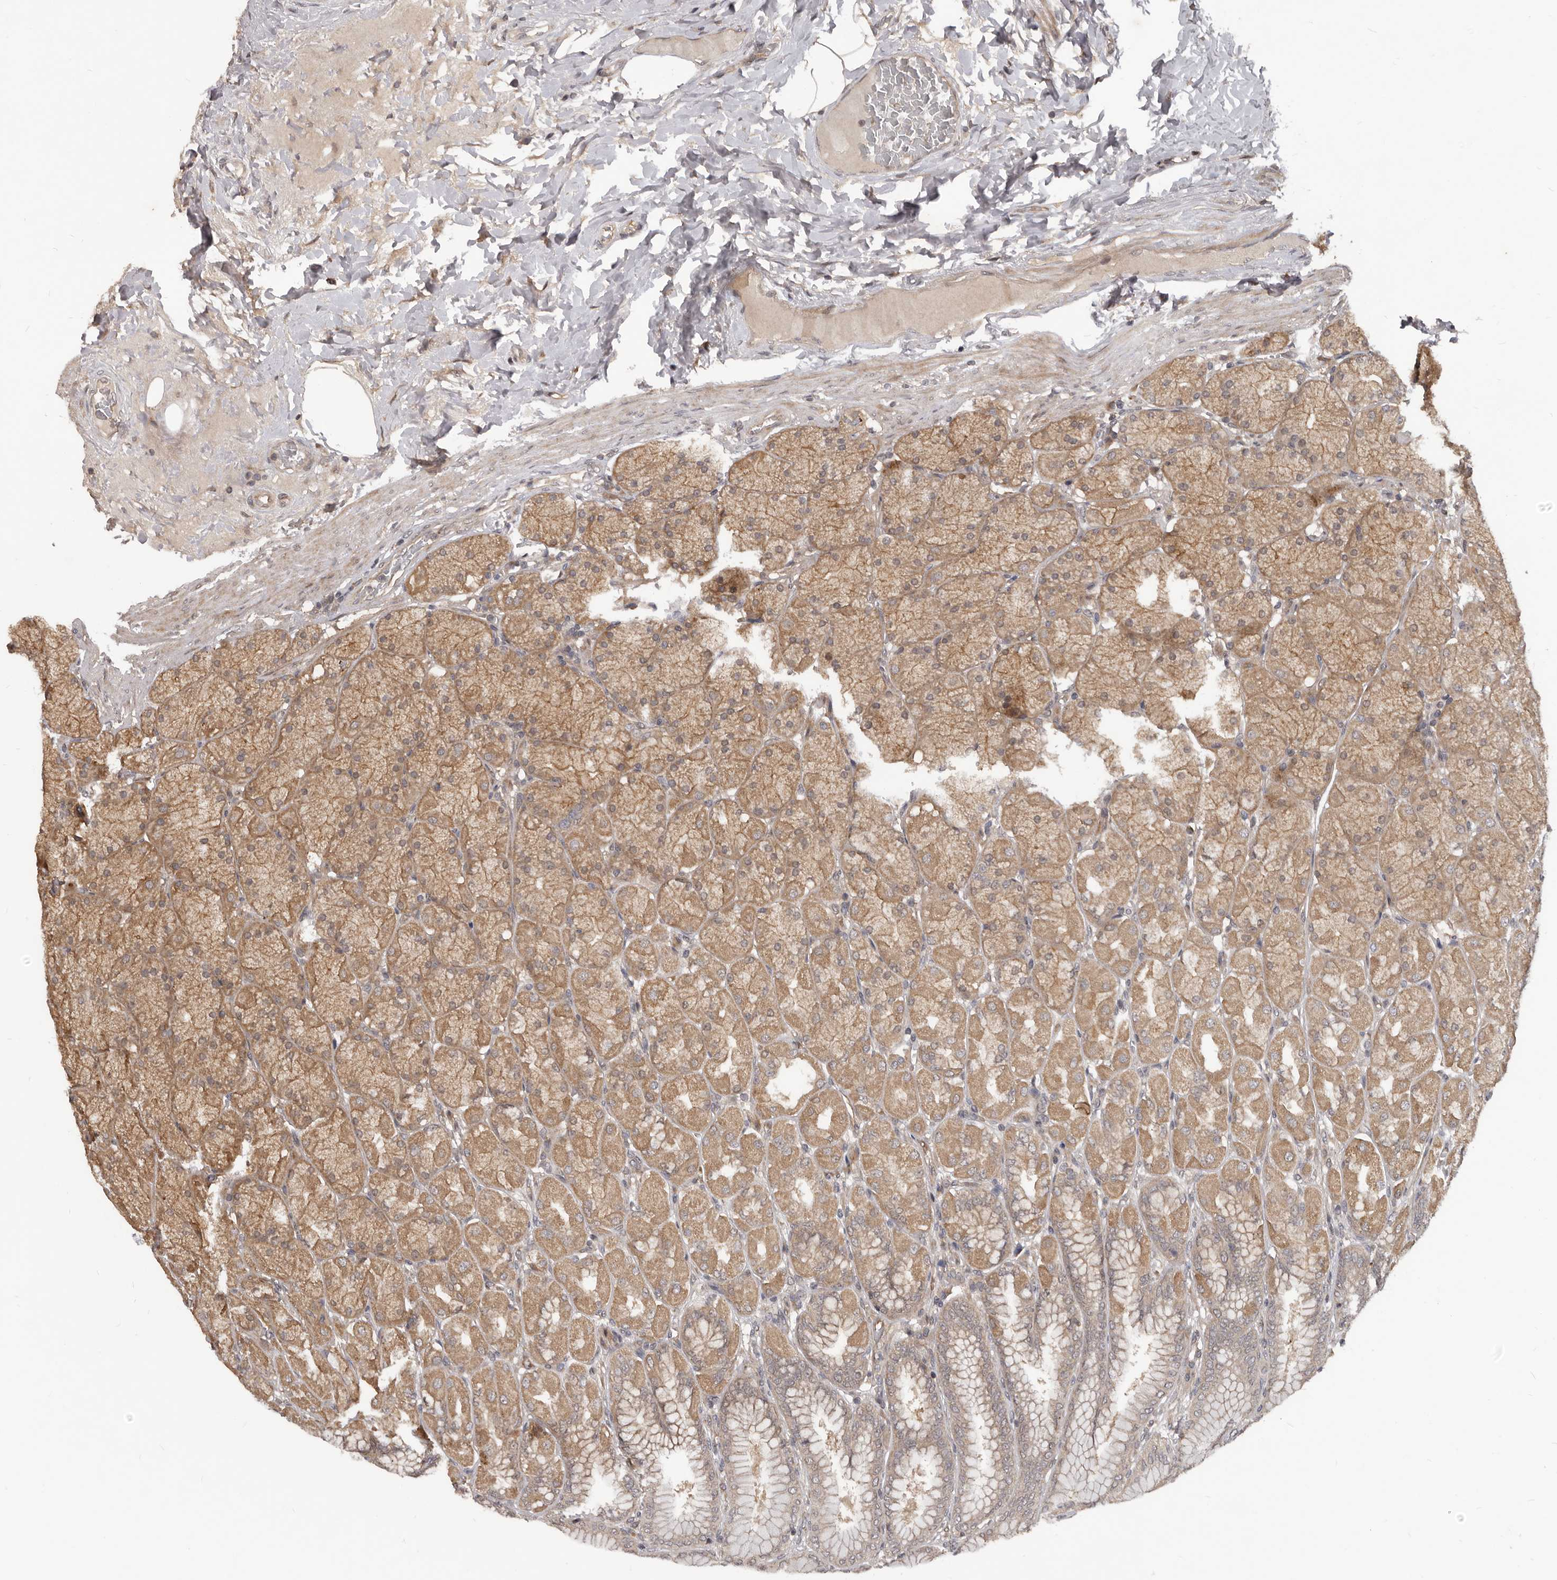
{"staining": {"intensity": "moderate", "quantity": ">75%", "location": "cytoplasmic/membranous"}, "tissue": "stomach", "cell_type": "Glandular cells", "image_type": "normal", "snomed": [{"axis": "morphology", "description": "Normal tissue, NOS"}, {"axis": "topography", "description": "Stomach, upper"}], "caption": "A photomicrograph of human stomach stained for a protein exhibits moderate cytoplasmic/membranous brown staining in glandular cells. (IHC, brightfield microscopy, high magnification).", "gene": "GABPB2", "patient": {"sex": "female", "age": 56}}